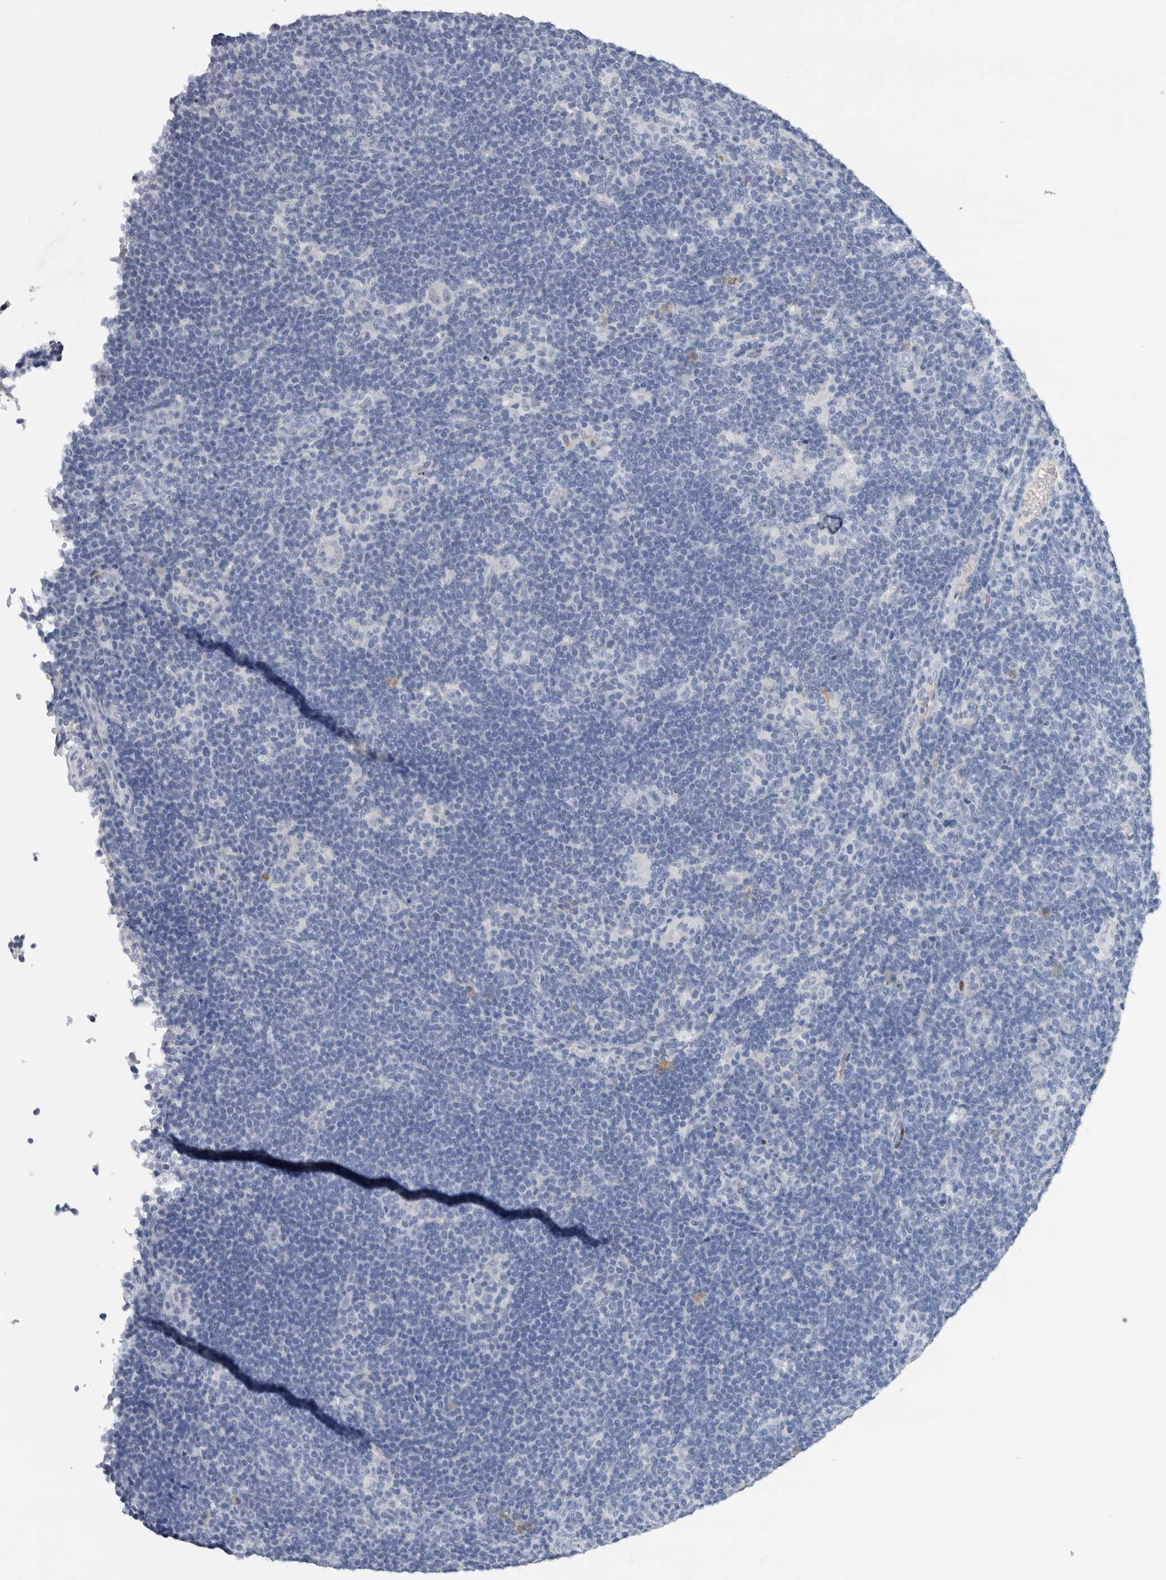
{"staining": {"intensity": "negative", "quantity": "none", "location": "none"}, "tissue": "lymphoma", "cell_type": "Tumor cells", "image_type": "cancer", "snomed": [{"axis": "morphology", "description": "Hodgkin's disease, NOS"}, {"axis": "topography", "description": "Lymph node"}], "caption": "Tumor cells show no significant protein positivity in lymphoma.", "gene": "FABP4", "patient": {"sex": "female", "age": 57}}